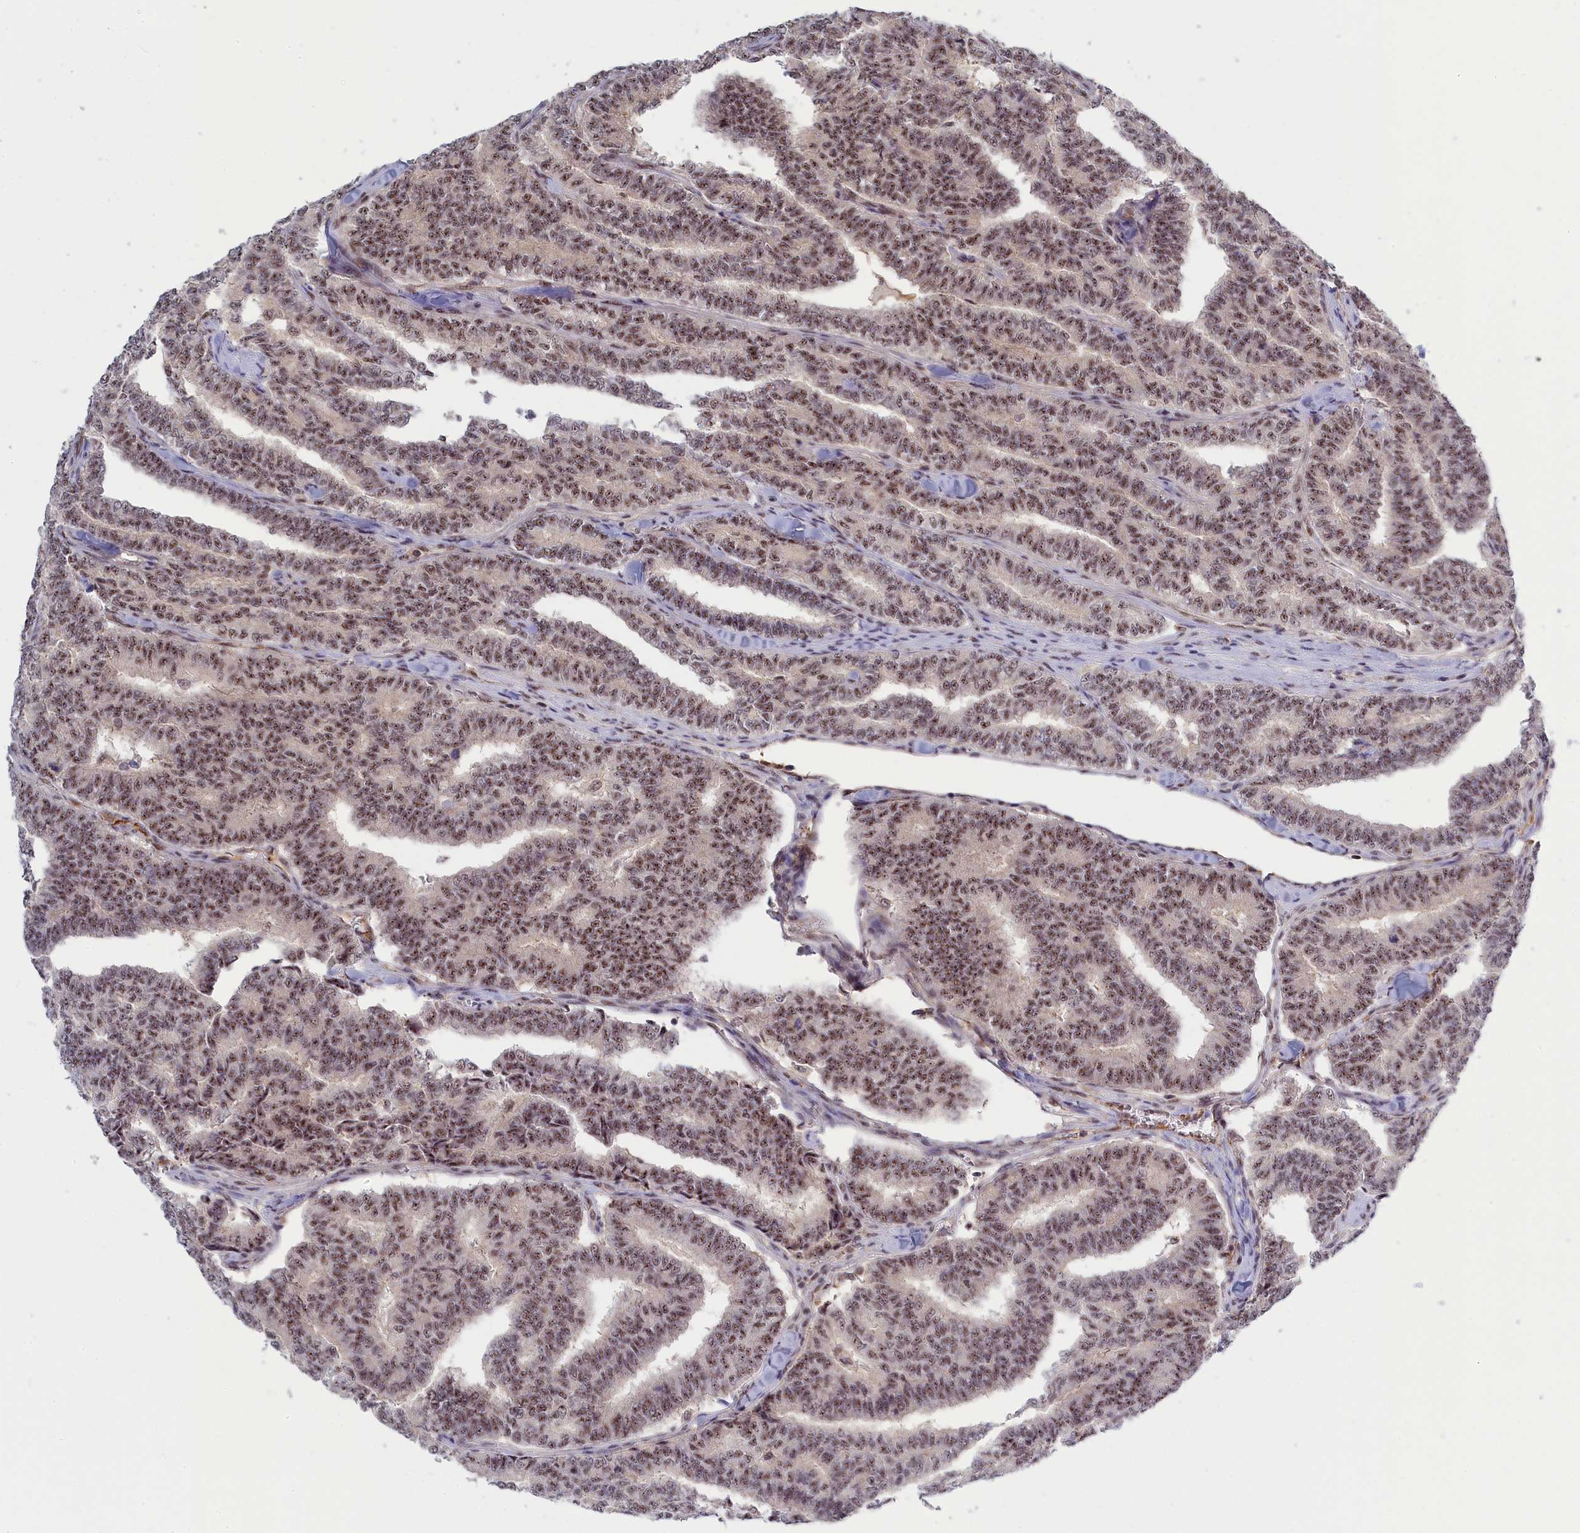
{"staining": {"intensity": "moderate", "quantity": ">75%", "location": "nuclear"}, "tissue": "thyroid cancer", "cell_type": "Tumor cells", "image_type": "cancer", "snomed": [{"axis": "morphology", "description": "Papillary adenocarcinoma, NOS"}, {"axis": "topography", "description": "Thyroid gland"}], "caption": "DAB (3,3'-diaminobenzidine) immunohistochemical staining of human thyroid papillary adenocarcinoma exhibits moderate nuclear protein staining in approximately >75% of tumor cells.", "gene": "TAB1", "patient": {"sex": "female", "age": 35}}